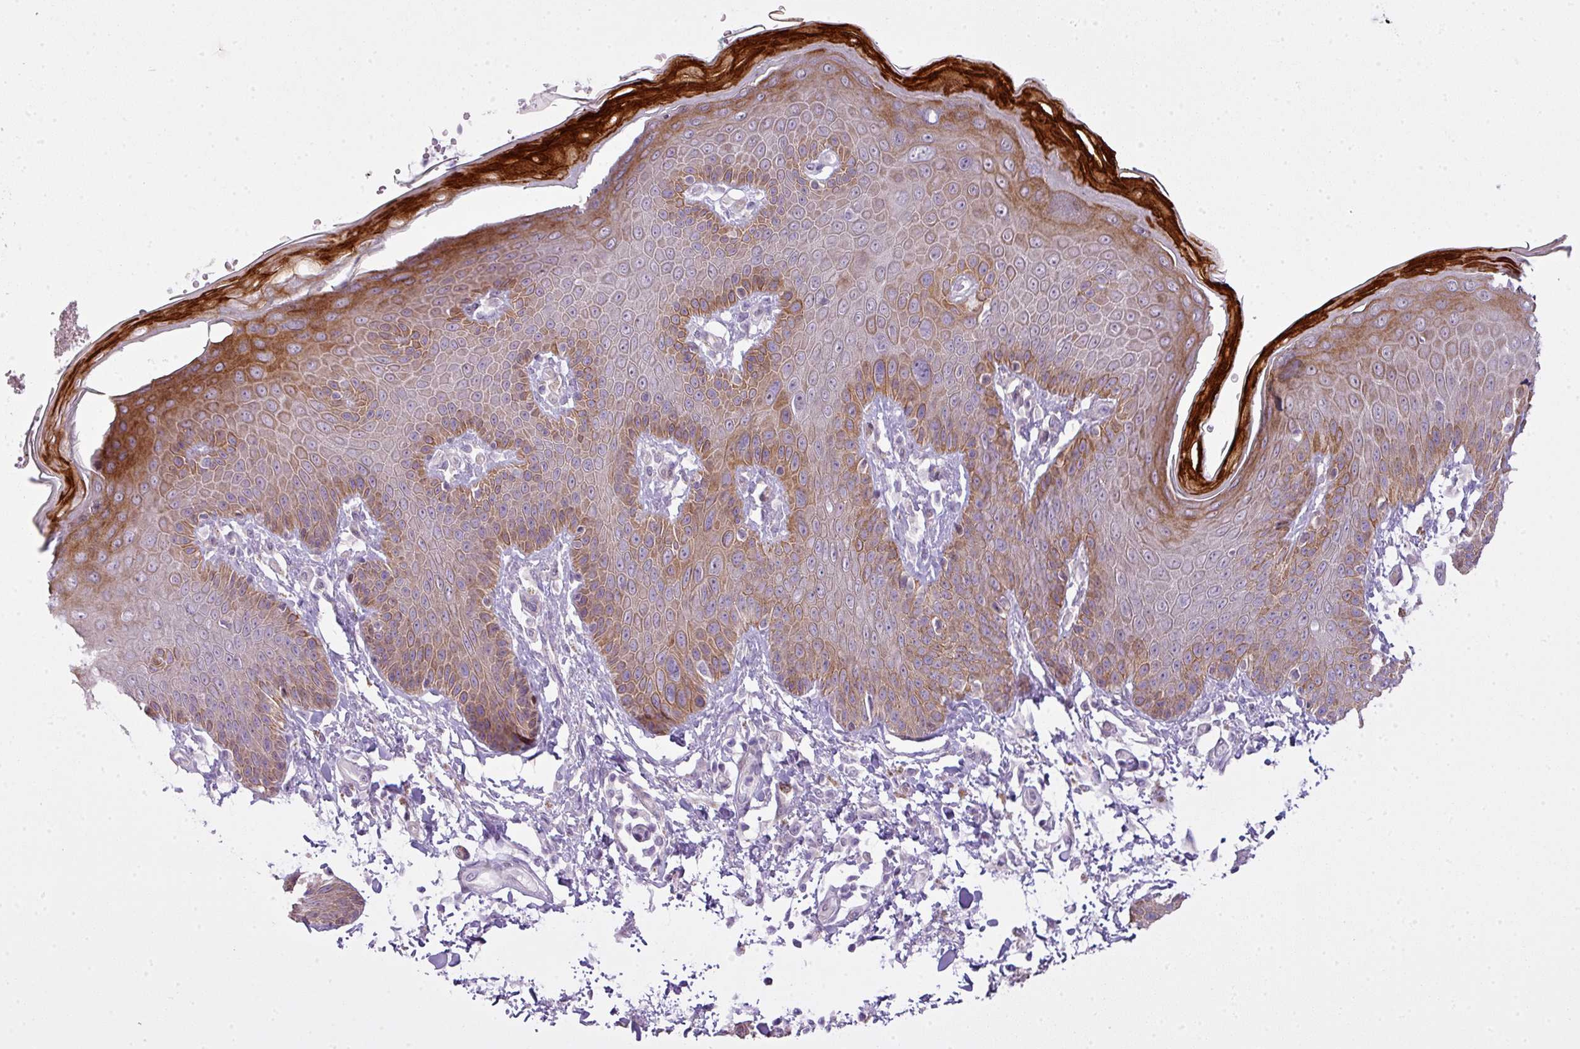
{"staining": {"intensity": "strong", "quantity": "25%-75%", "location": "cytoplasmic/membranous"}, "tissue": "skin", "cell_type": "Epidermal cells", "image_type": "normal", "snomed": [{"axis": "morphology", "description": "Normal tissue, NOS"}, {"axis": "topography", "description": "Peripheral nerve tissue"}], "caption": "Epidermal cells reveal high levels of strong cytoplasmic/membranous staining in approximately 25%-75% of cells in normal skin. The protein of interest is shown in brown color, while the nuclei are stained blue.", "gene": "ZNF688", "patient": {"sex": "male", "age": 51}}